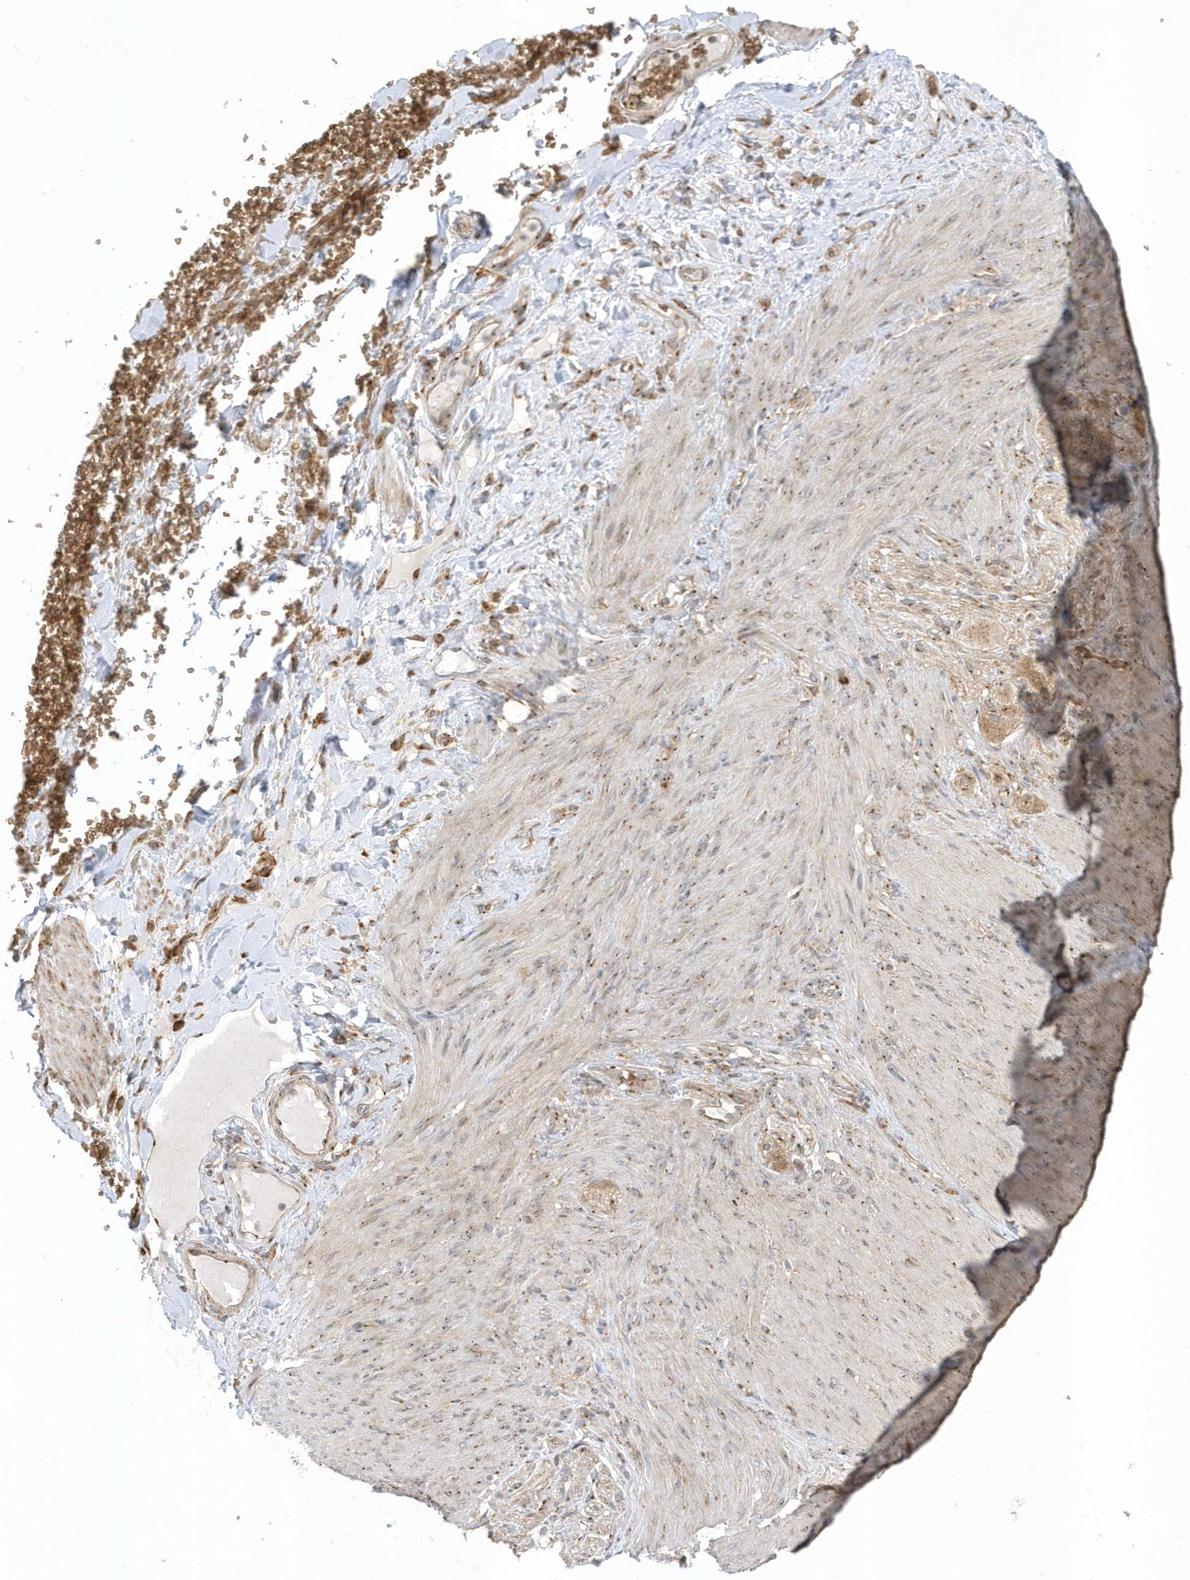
{"staining": {"intensity": "negative", "quantity": "none", "location": "none"}, "tissue": "adipose tissue", "cell_type": "Adipocytes", "image_type": "normal", "snomed": [{"axis": "morphology", "description": "Normal tissue, NOS"}, {"axis": "topography", "description": "Colon"}, {"axis": "topography", "description": "Peripheral nerve tissue"}], "caption": "This is an IHC histopathology image of normal human adipose tissue. There is no positivity in adipocytes.", "gene": "RPP40", "patient": {"sex": "female", "age": 61}}